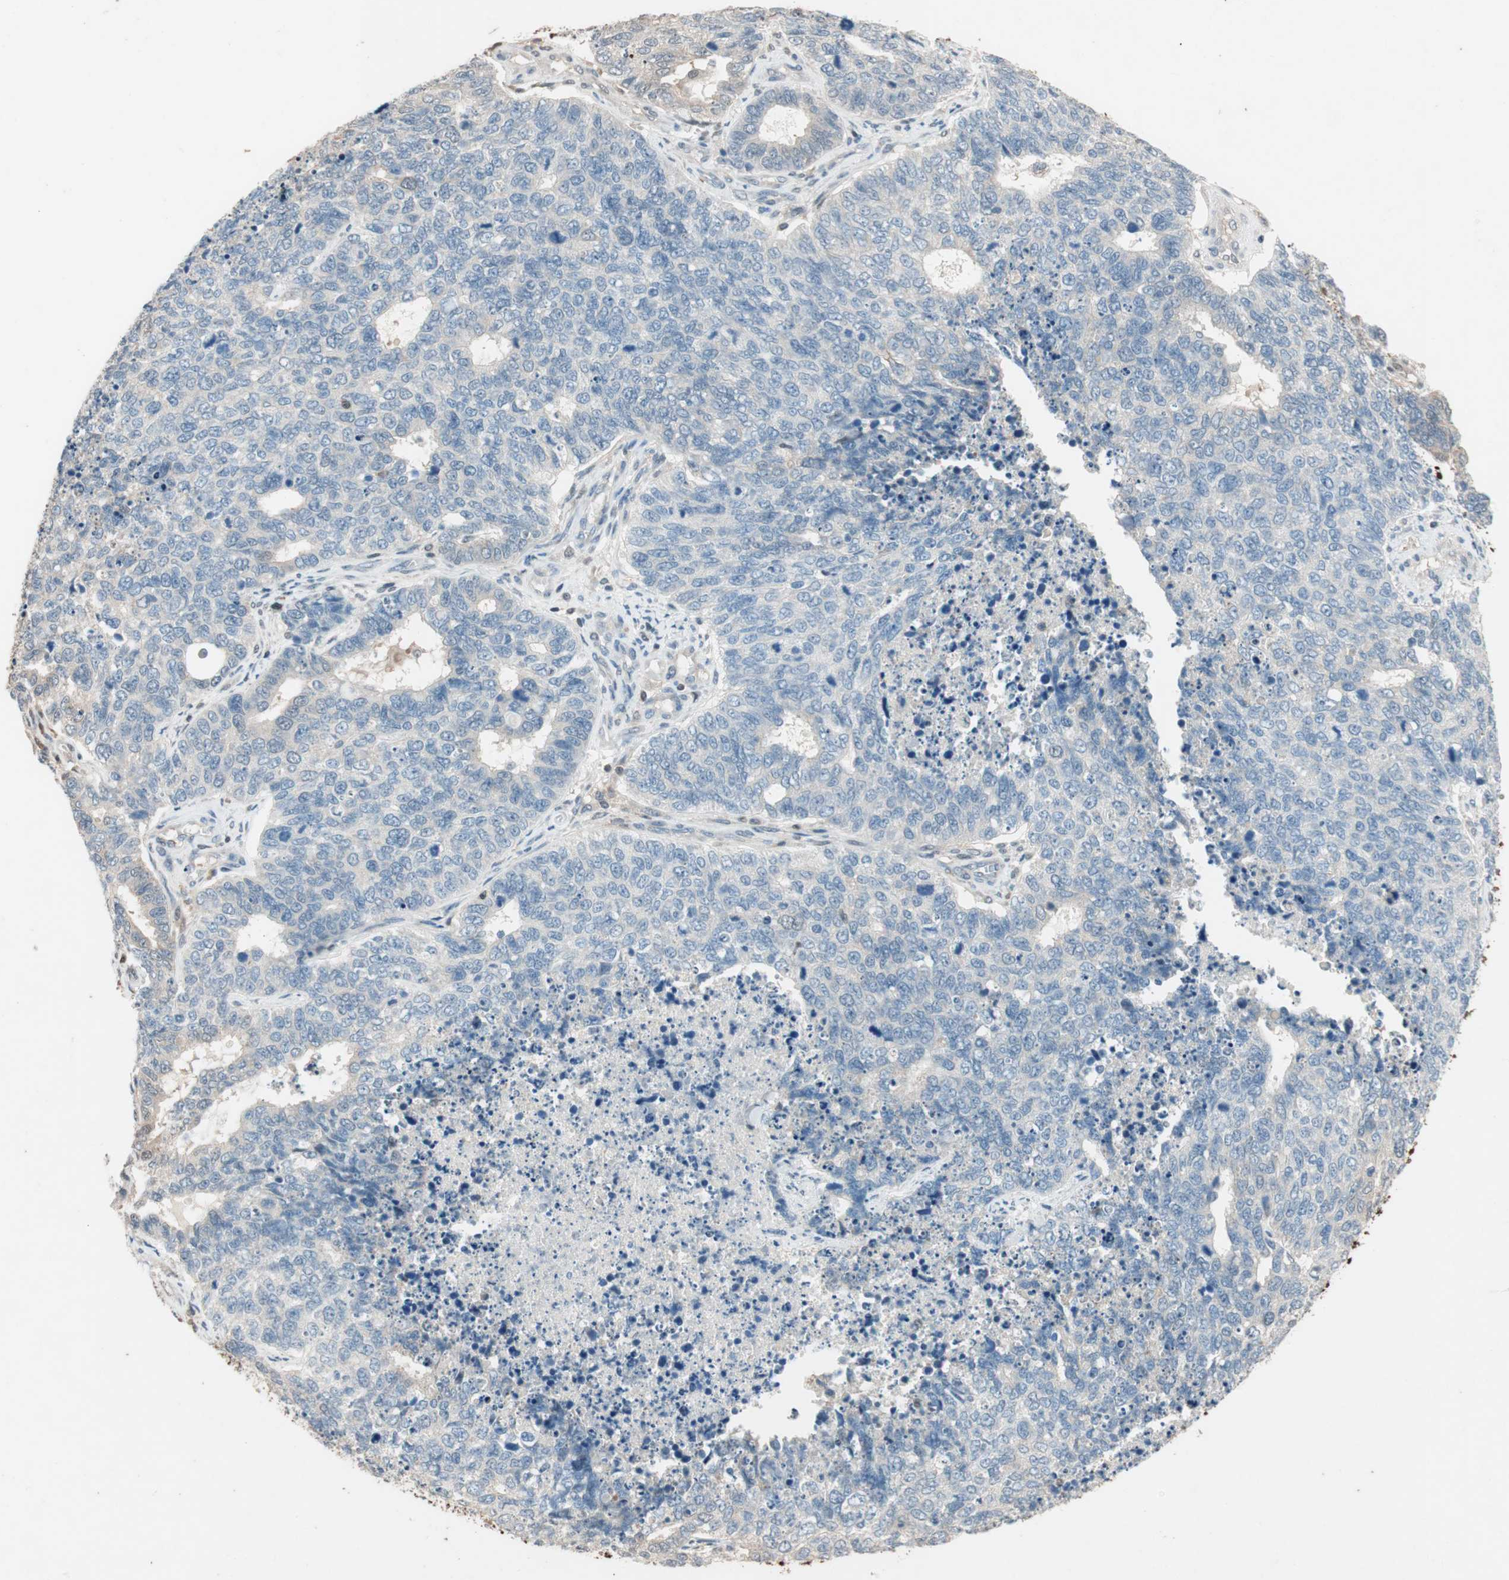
{"staining": {"intensity": "negative", "quantity": "none", "location": "none"}, "tissue": "cervical cancer", "cell_type": "Tumor cells", "image_type": "cancer", "snomed": [{"axis": "morphology", "description": "Squamous cell carcinoma, NOS"}, {"axis": "topography", "description": "Cervix"}], "caption": "Immunohistochemical staining of cervical squamous cell carcinoma shows no significant staining in tumor cells.", "gene": "SERPINB5", "patient": {"sex": "female", "age": 63}}